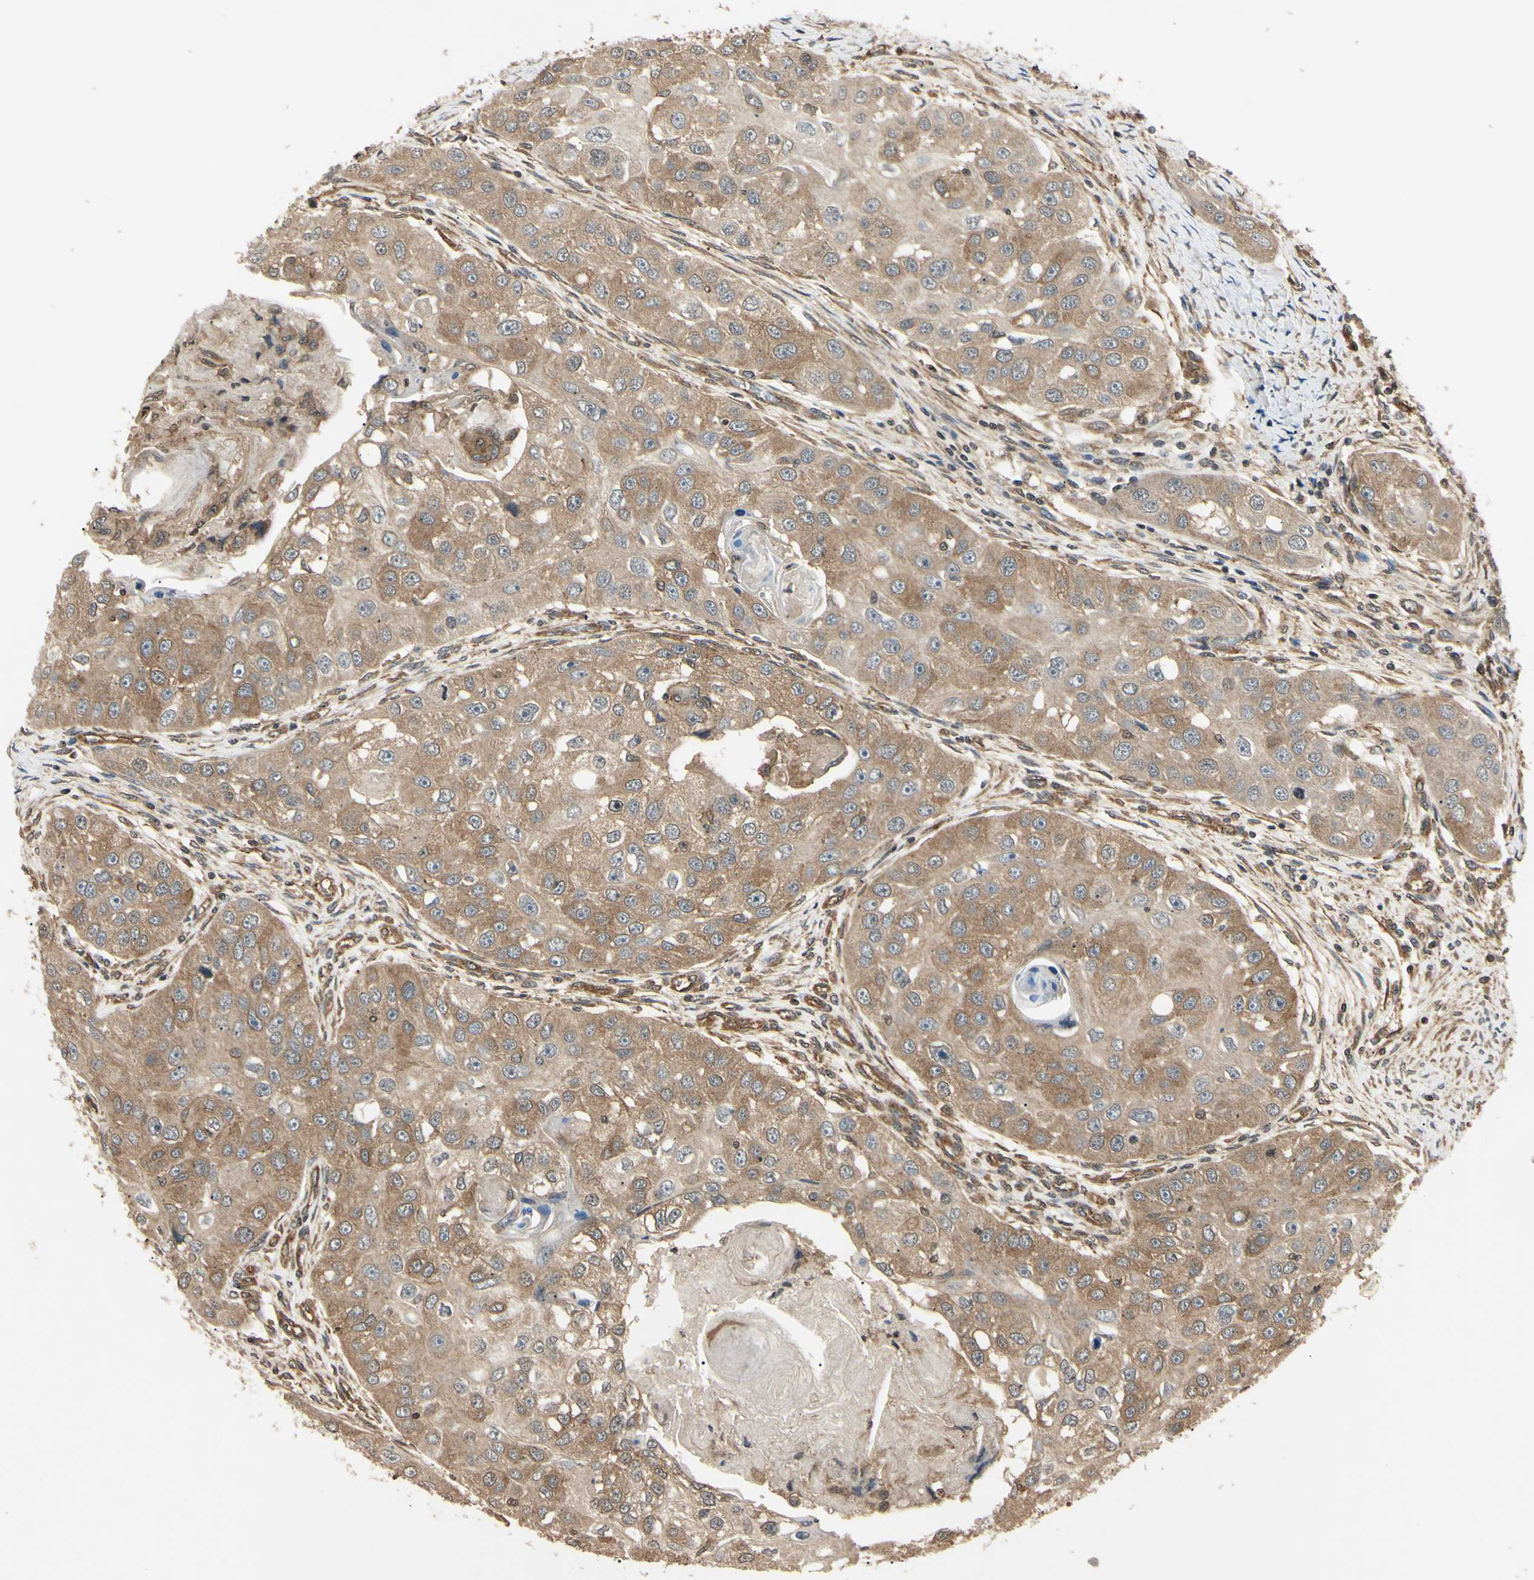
{"staining": {"intensity": "moderate", "quantity": "25%-75%", "location": "cytoplasmic/membranous"}, "tissue": "head and neck cancer", "cell_type": "Tumor cells", "image_type": "cancer", "snomed": [{"axis": "morphology", "description": "Normal tissue, NOS"}, {"axis": "morphology", "description": "Squamous cell carcinoma, NOS"}, {"axis": "topography", "description": "Skeletal muscle"}, {"axis": "topography", "description": "Head-Neck"}], "caption": "This is a micrograph of immunohistochemistry staining of squamous cell carcinoma (head and neck), which shows moderate staining in the cytoplasmic/membranous of tumor cells.", "gene": "EPN1", "patient": {"sex": "male", "age": 51}}